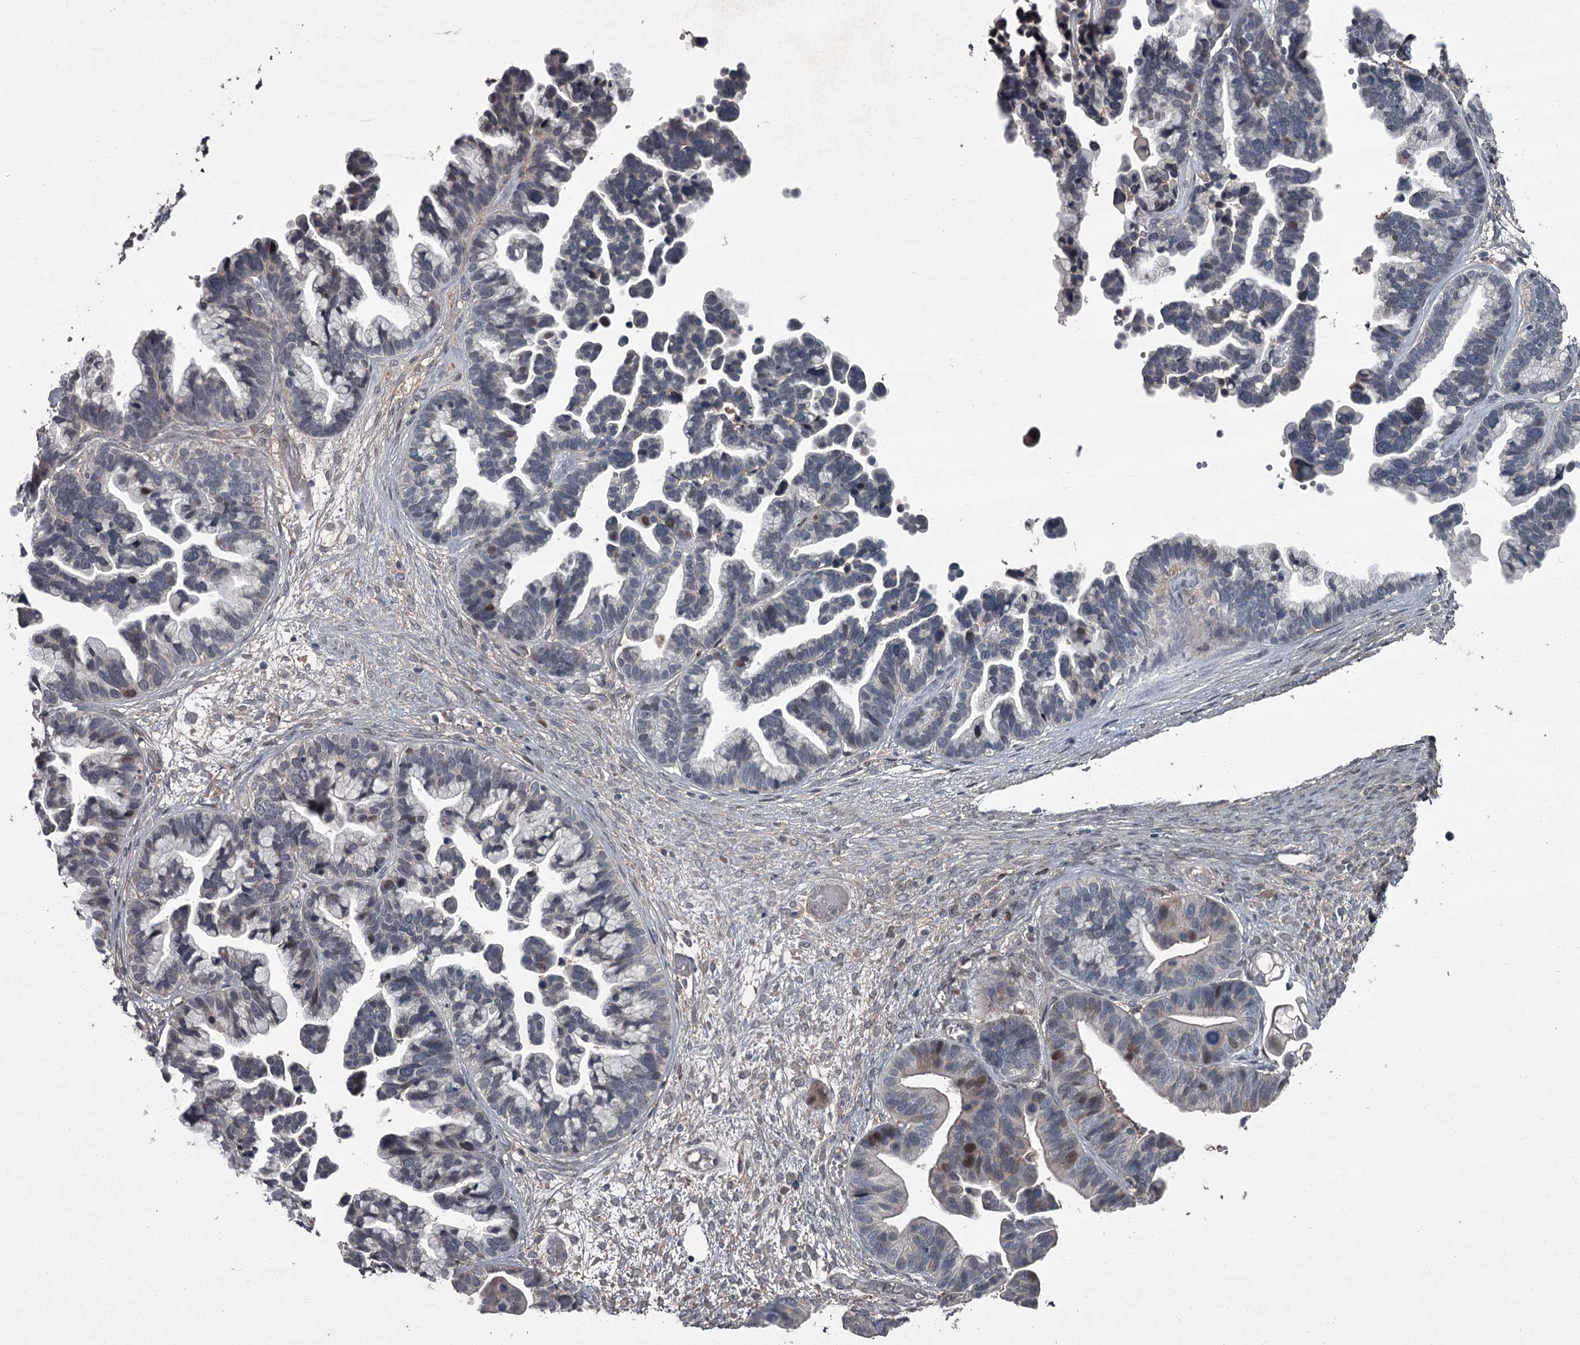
{"staining": {"intensity": "moderate", "quantity": "<25%", "location": "nuclear"}, "tissue": "ovarian cancer", "cell_type": "Tumor cells", "image_type": "cancer", "snomed": [{"axis": "morphology", "description": "Cystadenocarcinoma, serous, NOS"}, {"axis": "topography", "description": "Ovary"}], "caption": "Ovarian cancer tissue displays moderate nuclear expression in approximately <25% of tumor cells, visualized by immunohistochemistry. The staining was performed using DAB (3,3'-diaminobenzidine), with brown indicating positive protein expression. Nuclei are stained blue with hematoxylin.", "gene": "FLVCR2", "patient": {"sex": "female", "age": 56}}